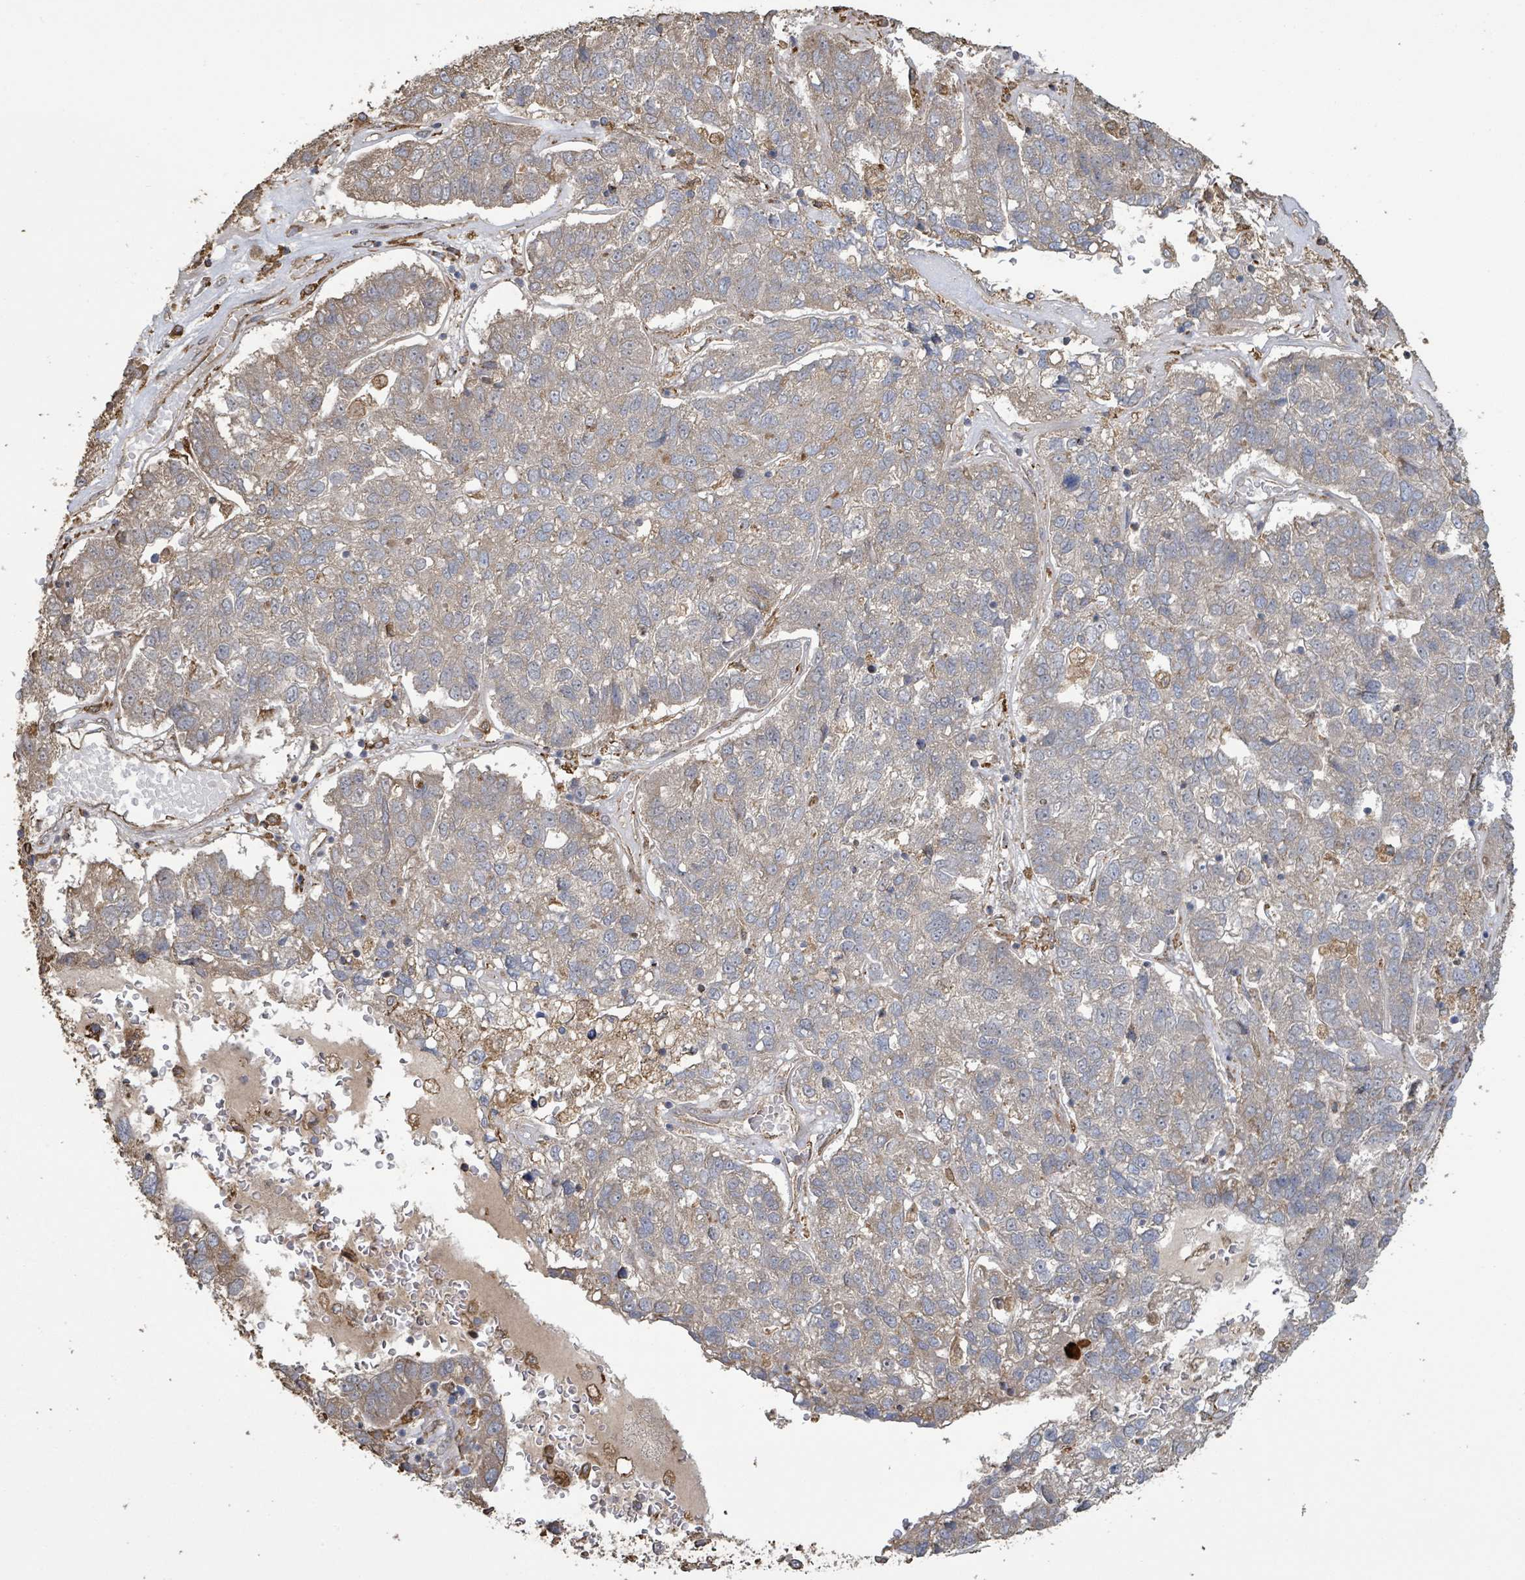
{"staining": {"intensity": "weak", "quantity": "<25%", "location": "cytoplasmic/membranous"}, "tissue": "pancreatic cancer", "cell_type": "Tumor cells", "image_type": "cancer", "snomed": [{"axis": "morphology", "description": "Adenocarcinoma, NOS"}, {"axis": "topography", "description": "Pancreas"}], "caption": "Protein analysis of pancreatic adenocarcinoma exhibits no significant positivity in tumor cells.", "gene": "ARPIN", "patient": {"sex": "female", "age": 61}}